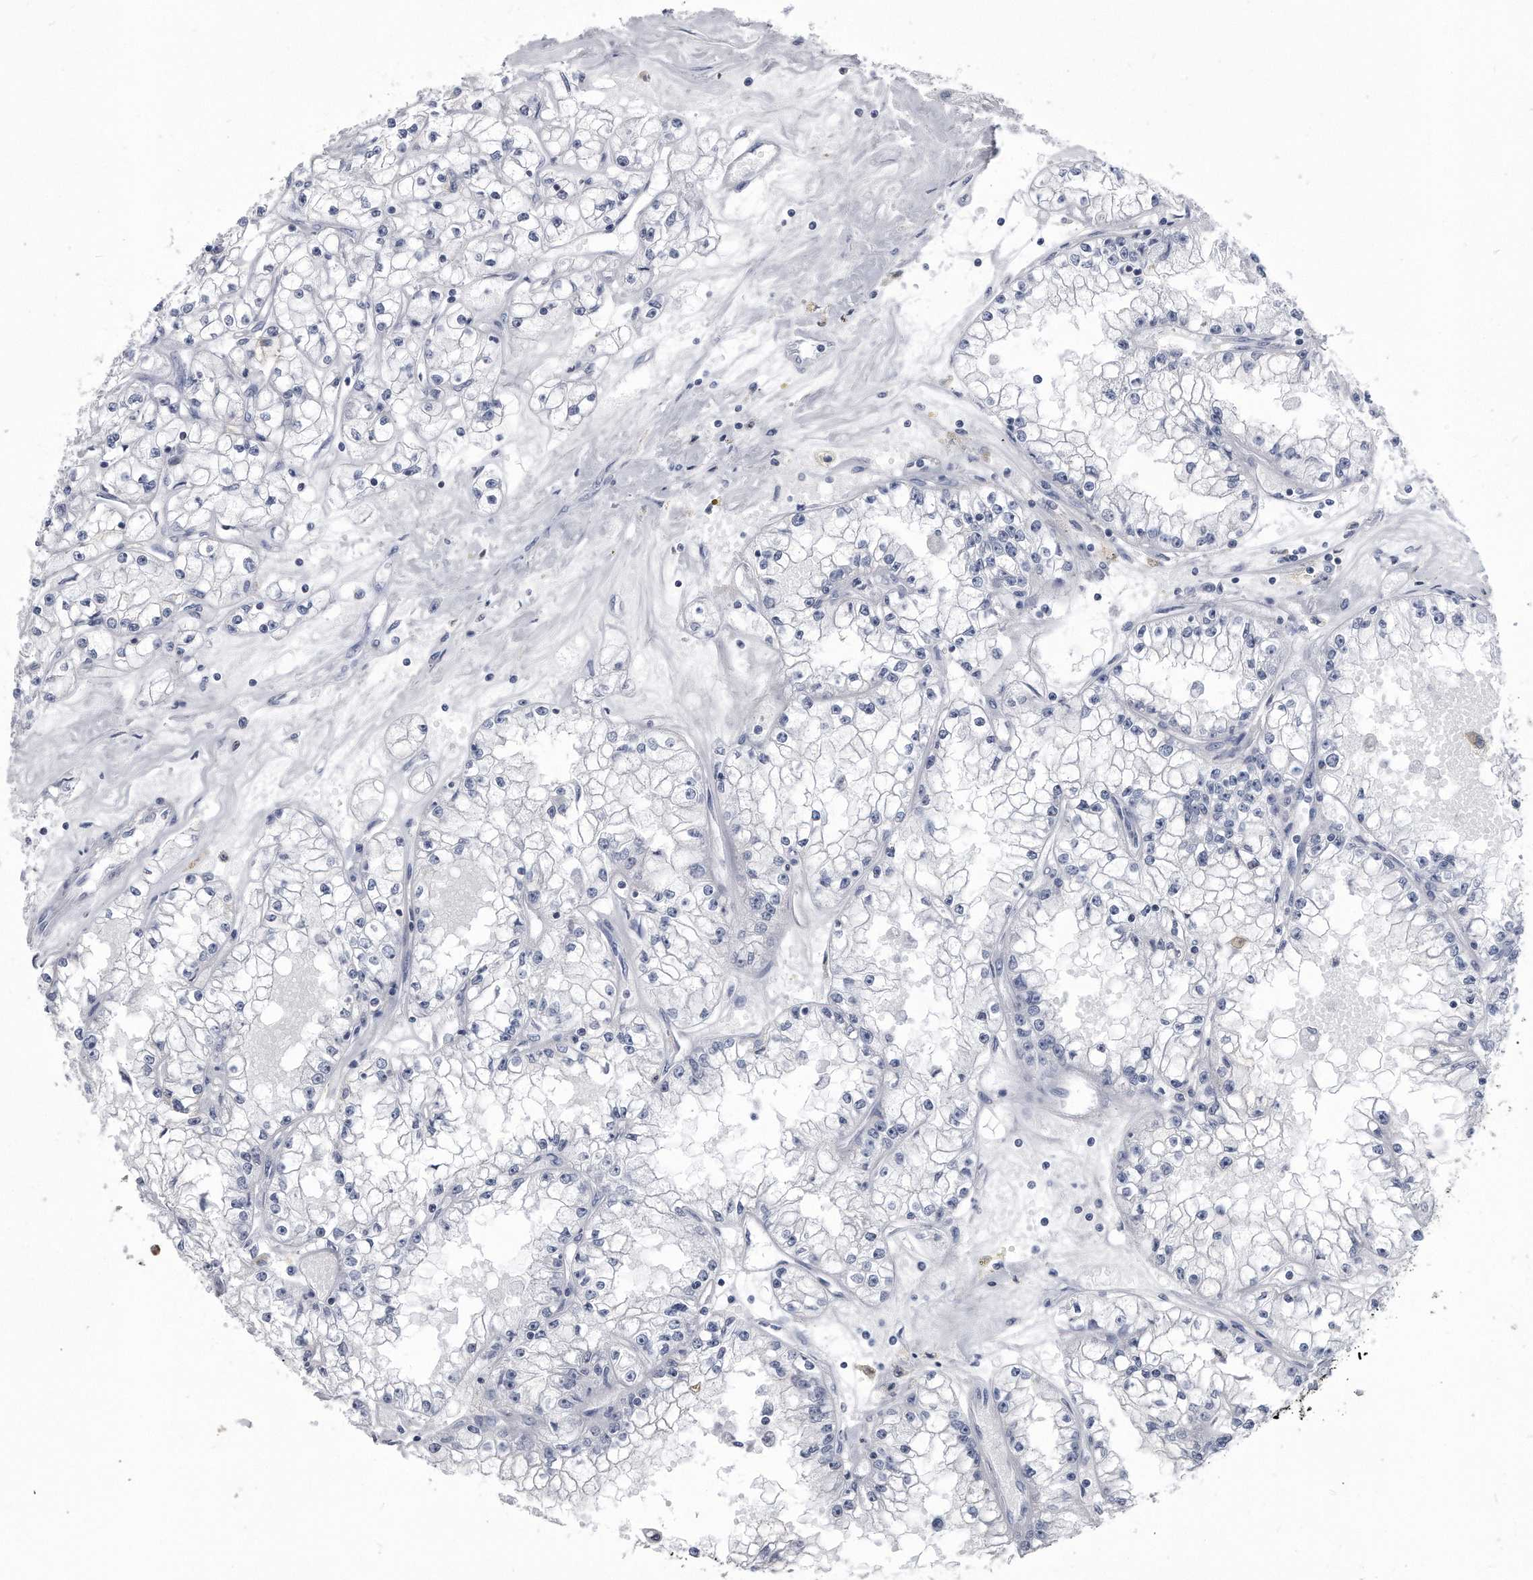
{"staining": {"intensity": "negative", "quantity": "none", "location": "none"}, "tissue": "renal cancer", "cell_type": "Tumor cells", "image_type": "cancer", "snomed": [{"axis": "morphology", "description": "Adenocarcinoma, NOS"}, {"axis": "topography", "description": "Kidney"}], "caption": "The immunohistochemistry (IHC) micrograph has no significant positivity in tumor cells of renal cancer tissue.", "gene": "PYGB", "patient": {"sex": "male", "age": 56}}